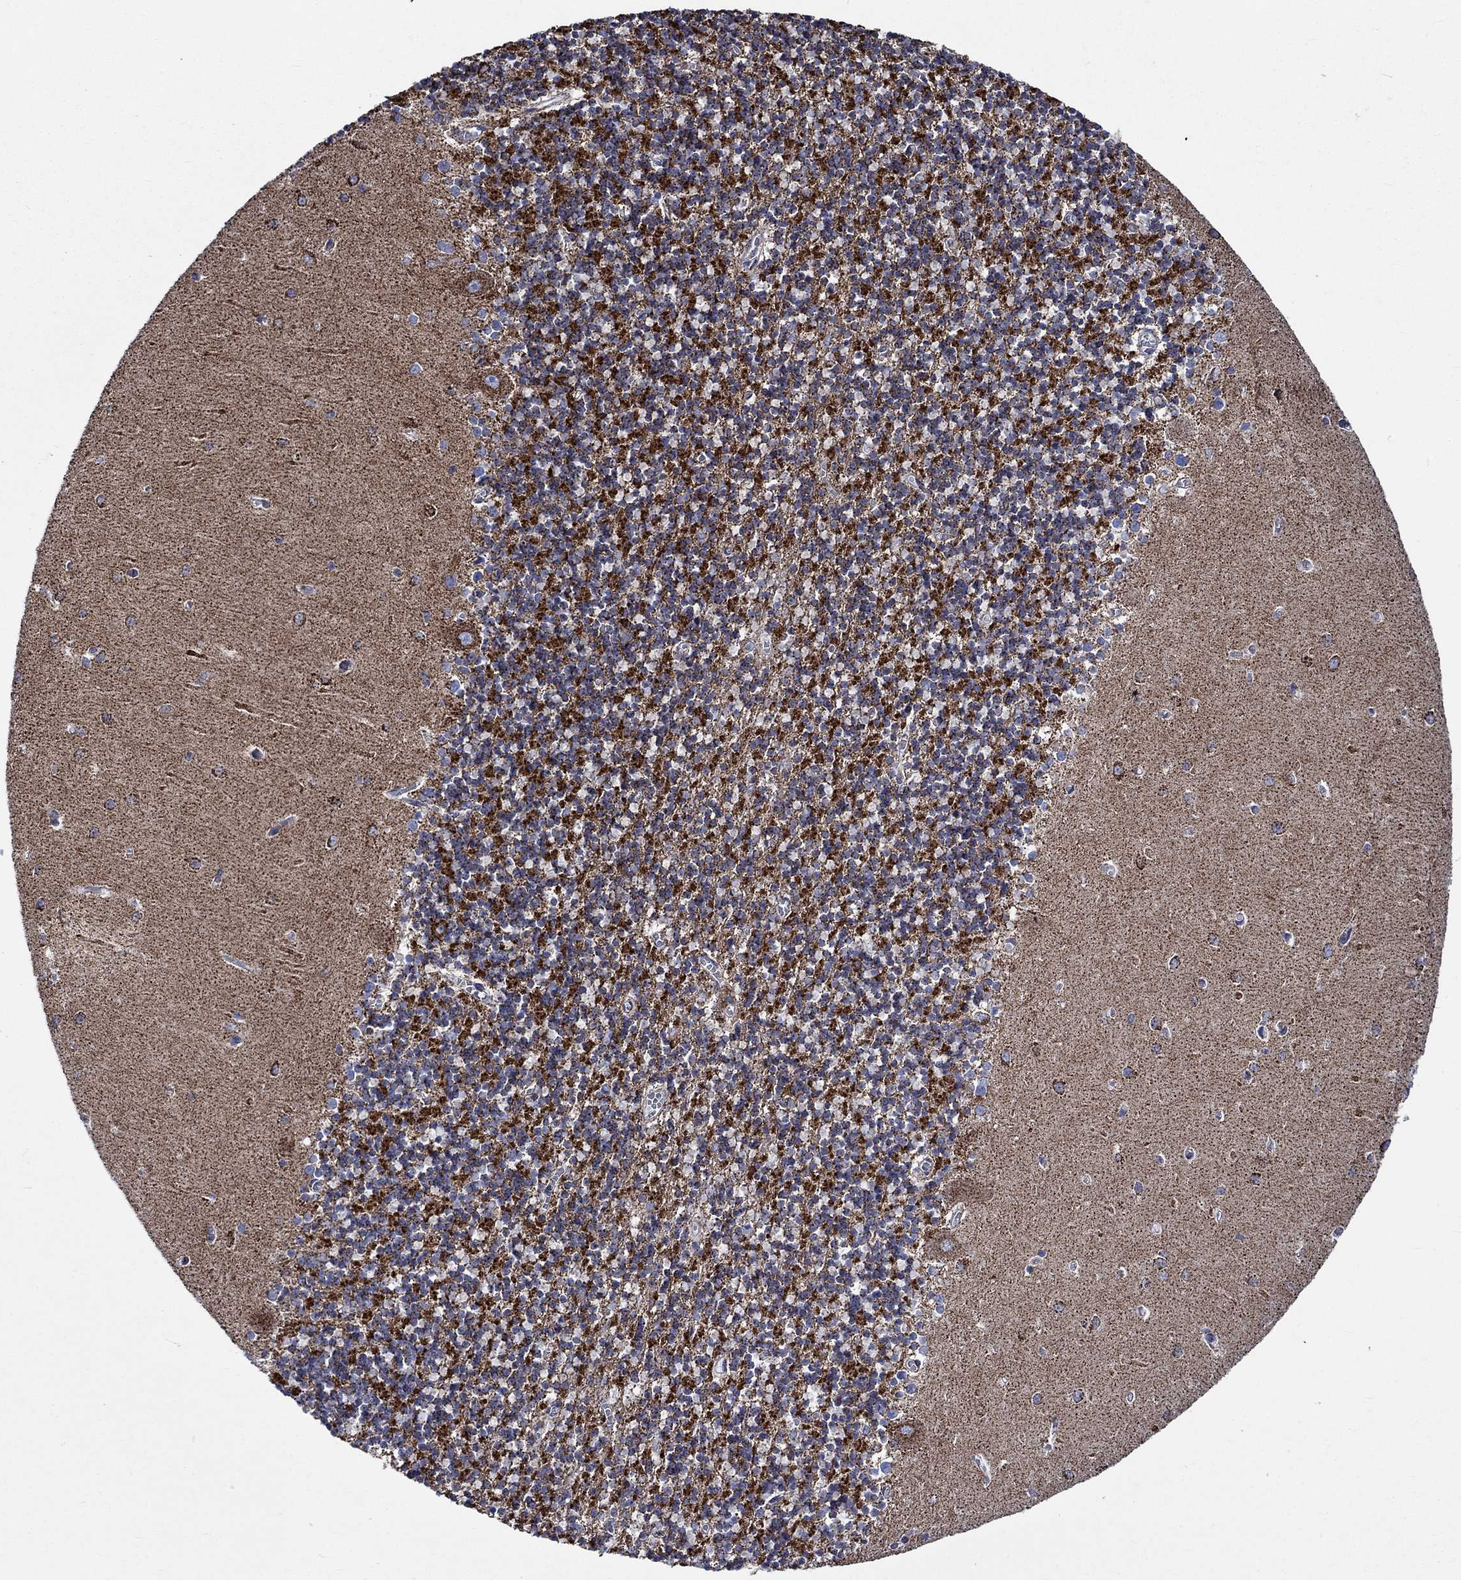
{"staining": {"intensity": "strong", "quantity": "25%-75%", "location": "cytoplasmic/membranous"}, "tissue": "cerebellum", "cell_type": "Cells in granular layer", "image_type": "normal", "snomed": [{"axis": "morphology", "description": "Normal tissue, NOS"}, {"axis": "topography", "description": "Cerebellum"}], "caption": "Cells in granular layer reveal strong cytoplasmic/membranous positivity in approximately 25%-75% of cells in benign cerebellum. (Stains: DAB (3,3'-diaminobenzidine) in brown, nuclei in blue, Microscopy: brightfield microscopy at high magnification).", "gene": "RCE1", "patient": {"sex": "female", "age": 64}}